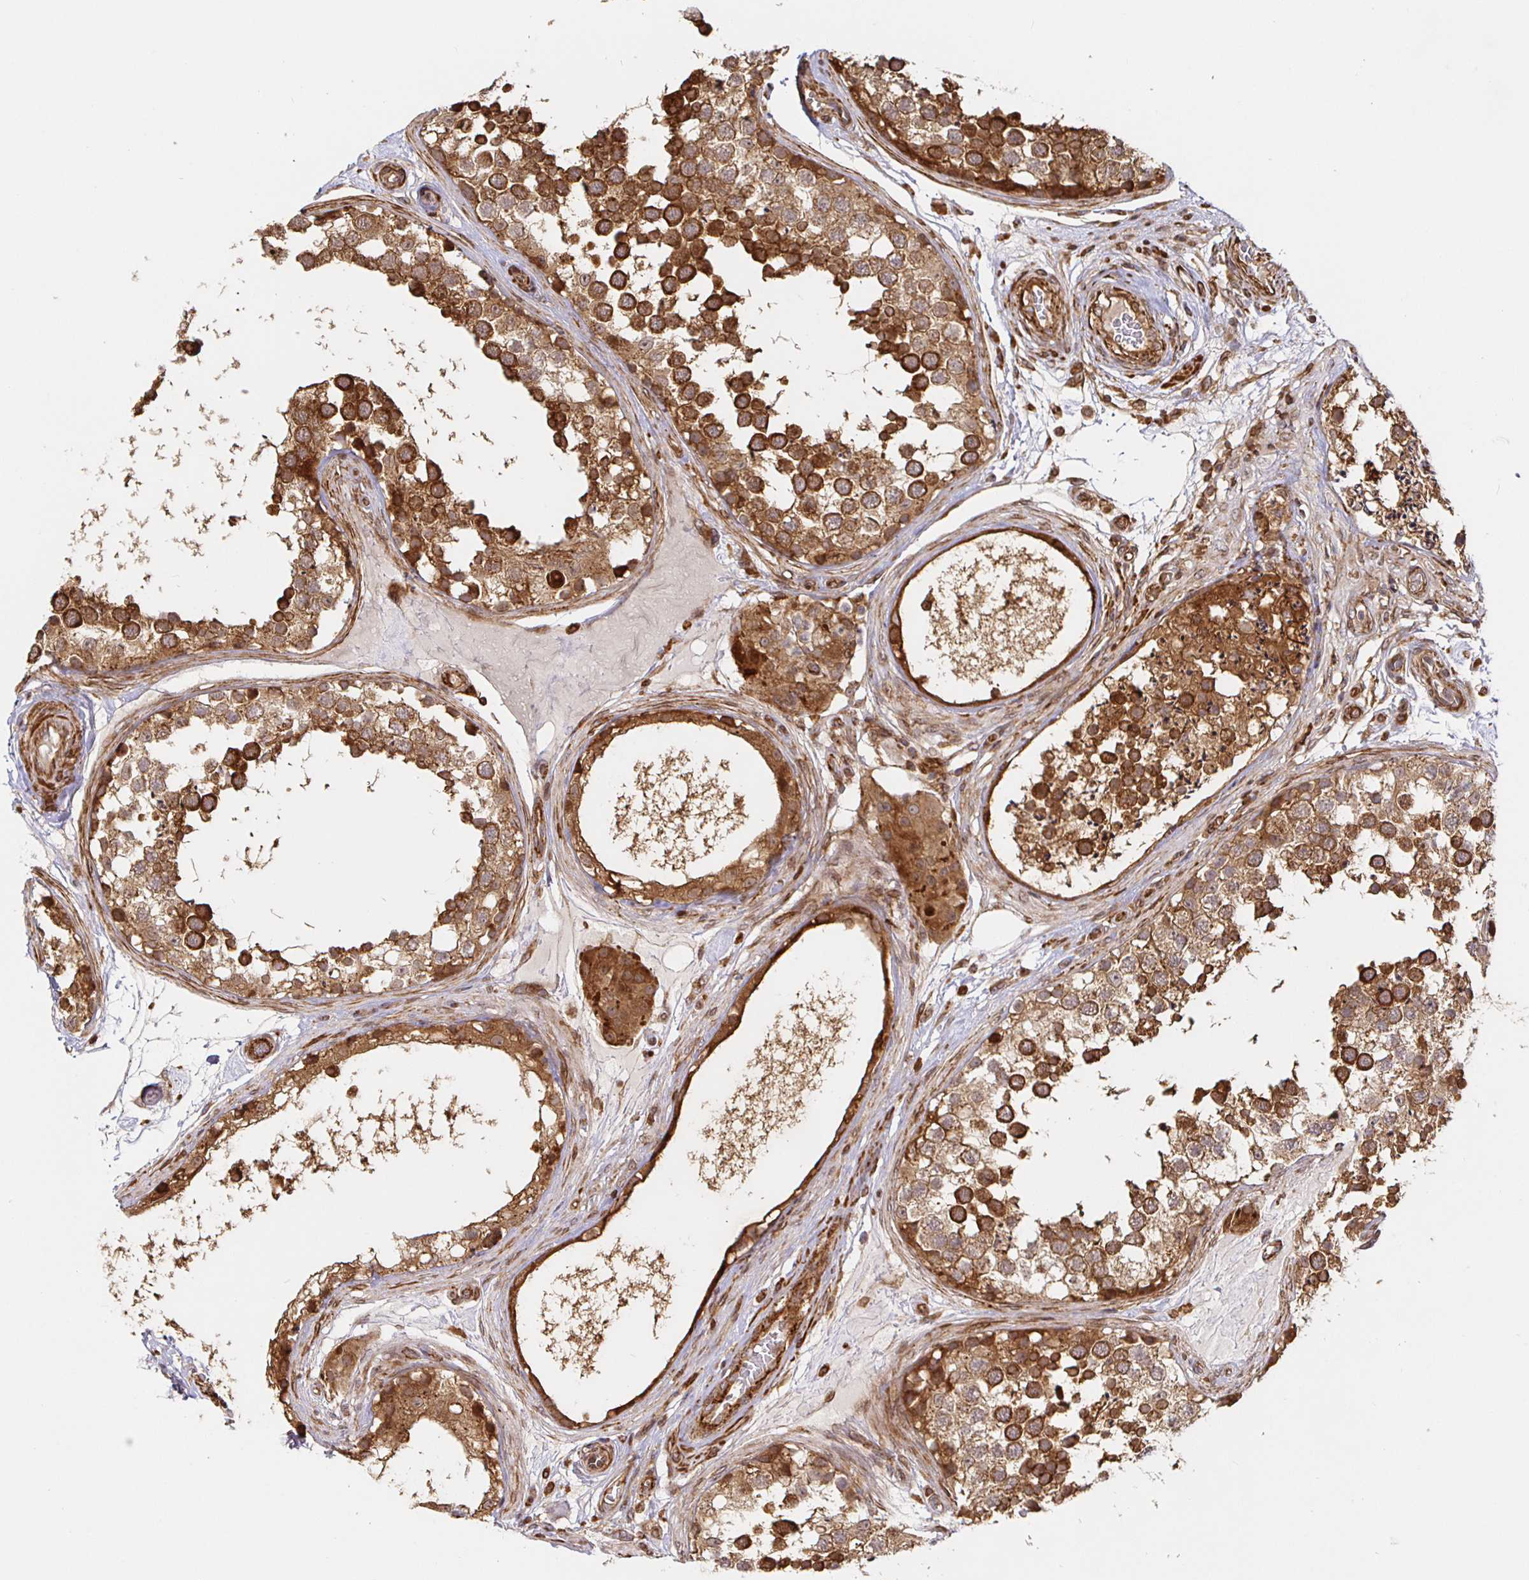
{"staining": {"intensity": "moderate", "quantity": ">75%", "location": "cytoplasmic/membranous"}, "tissue": "testis", "cell_type": "Cells in seminiferous ducts", "image_type": "normal", "snomed": [{"axis": "morphology", "description": "Normal tissue, NOS"}, {"axis": "morphology", "description": "Seminoma, NOS"}, {"axis": "topography", "description": "Testis"}], "caption": "Testis stained with immunohistochemistry (IHC) demonstrates moderate cytoplasmic/membranous expression in approximately >75% of cells in seminiferous ducts. The protein of interest is shown in brown color, while the nuclei are stained blue.", "gene": "STRAP", "patient": {"sex": "male", "age": 65}}